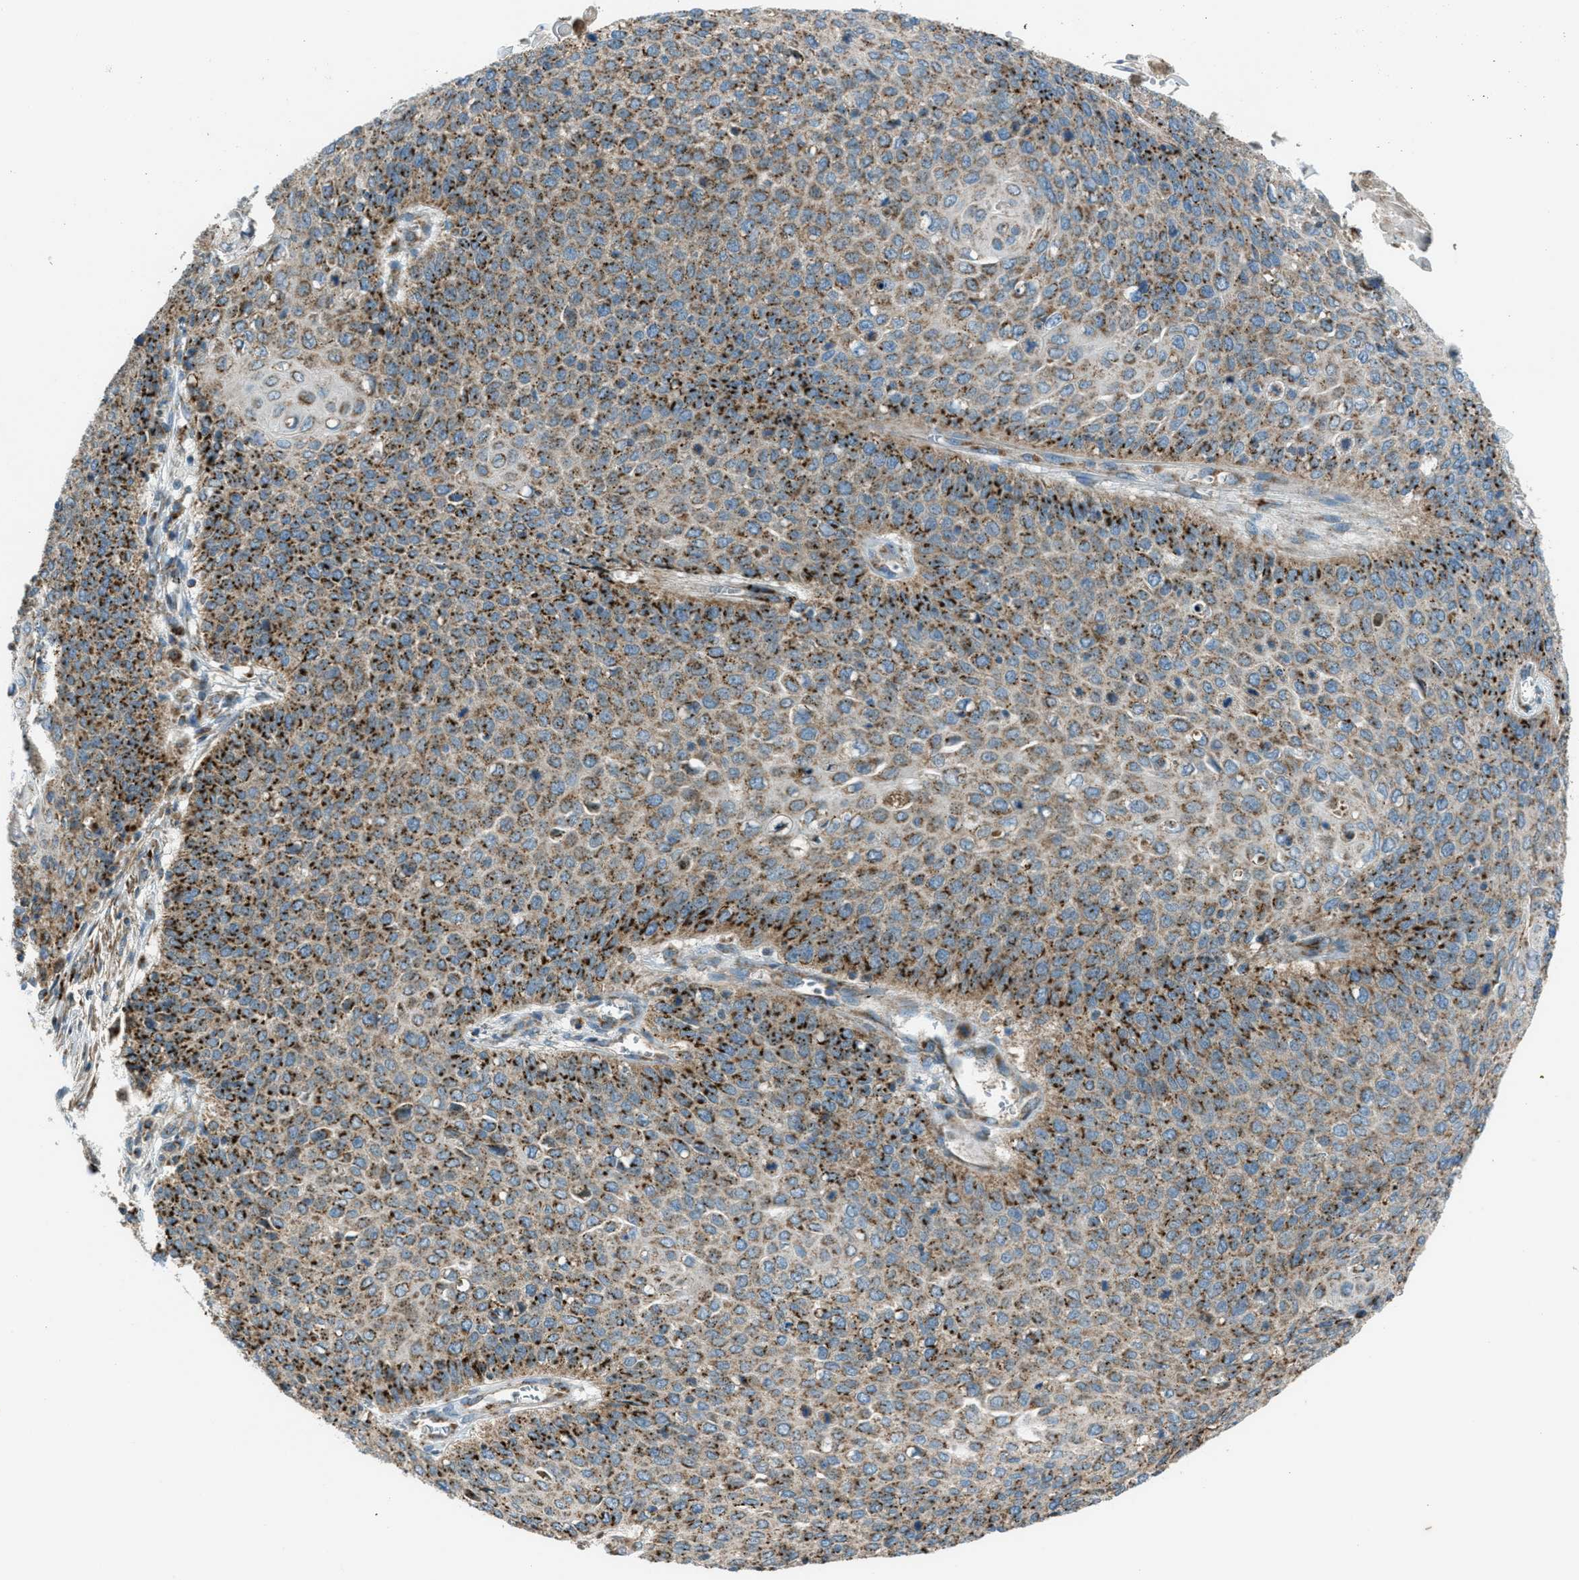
{"staining": {"intensity": "moderate", "quantity": ">75%", "location": "cytoplasmic/membranous"}, "tissue": "cervical cancer", "cell_type": "Tumor cells", "image_type": "cancer", "snomed": [{"axis": "morphology", "description": "Squamous cell carcinoma, NOS"}, {"axis": "topography", "description": "Cervix"}], "caption": "Human cervical cancer (squamous cell carcinoma) stained with a protein marker reveals moderate staining in tumor cells.", "gene": "BCKDK", "patient": {"sex": "female", "age": 39}}